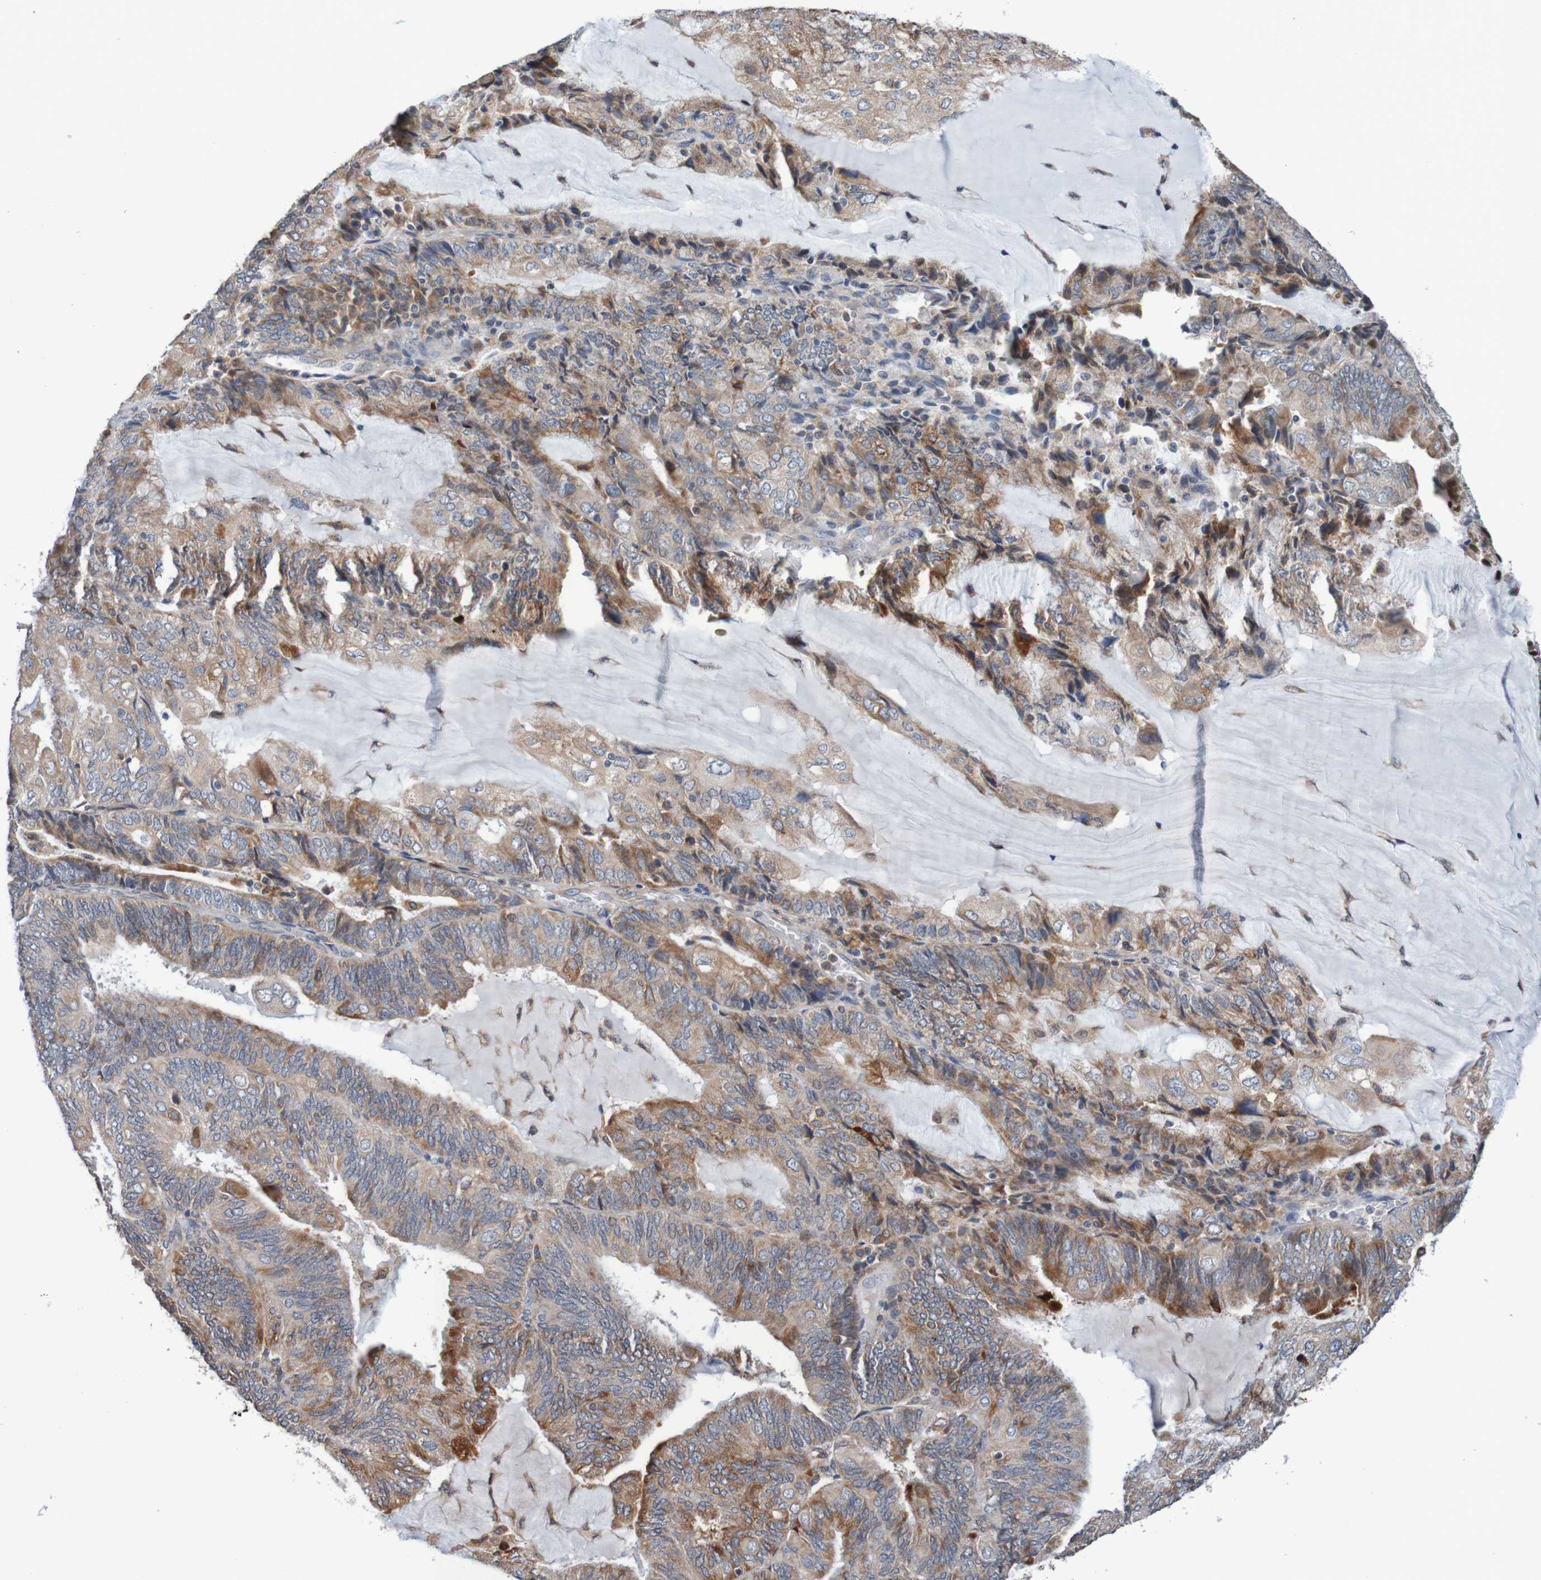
{"staining": {"intensity": "strong", "quantity": "25%-75%", "location": "cytoplasmic/membranous"}, "tissue": "endometrial cancer", "cell_type": "Tumor cells", "image_type": "cancer", "snomed": [{"axis": "morphology", "description": "Adenocarcinoma, NOS"}, {"axis": "topography", "description": "Endometrium"}], "caption": "The micrograph shows immunohistochemical staining of endometrial adenocarcinoma. There is strong cytoplasmic/membranous expression is appreciated in about 25%-75% of tumor cells.", "gene": "FIBP", "patient": {"sex": "female", "age": 81}}